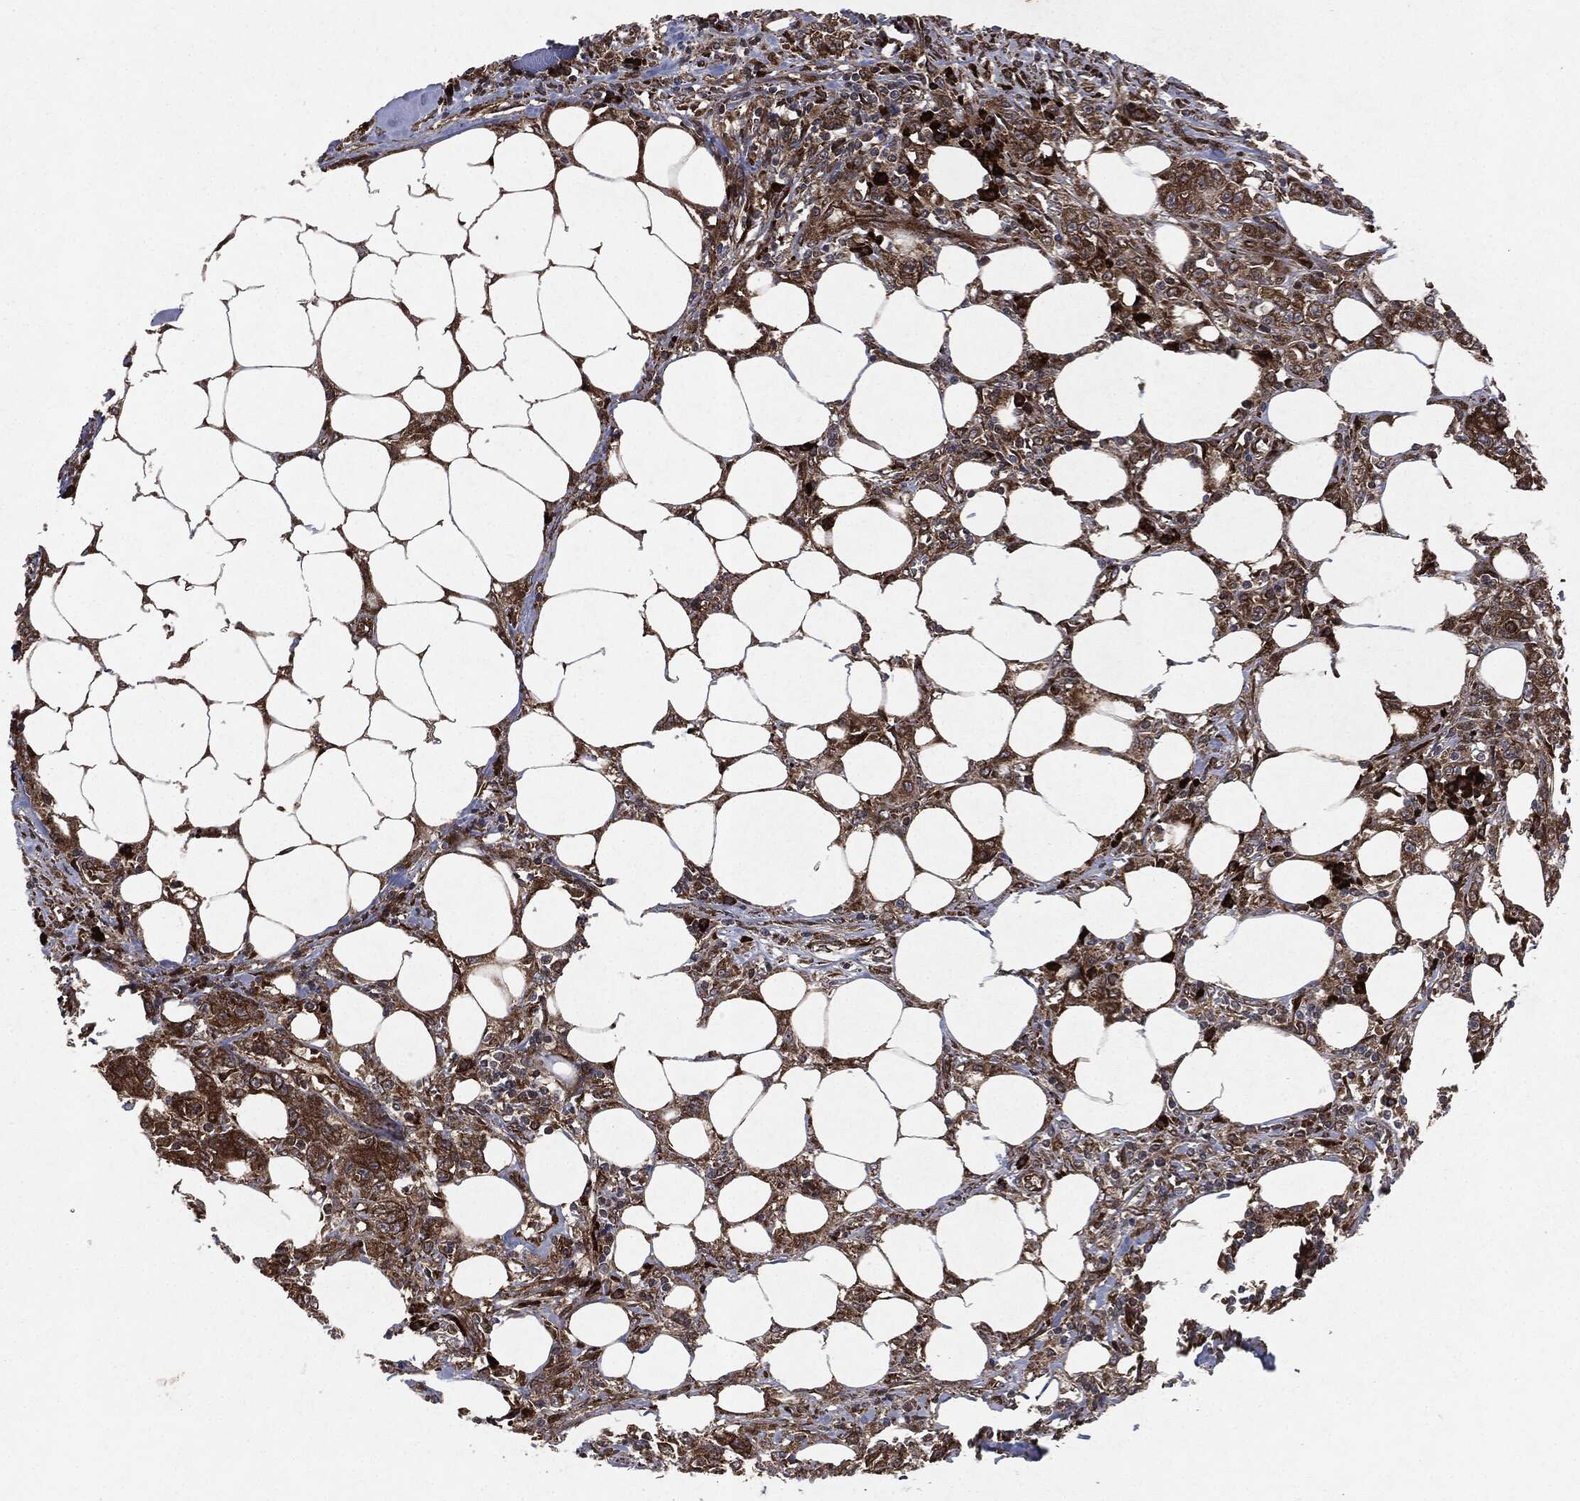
{"staining": {"intensity": "strong", "quantity": ">75%", "location": "cytoplasmic/membranous"}, "tissue": "colorectal cancer", "cell_type": "Tumor cells", "image_type": "cancer", "snomed": [{"axis": "morphology", "description": "Adenocarcinoma, NOS"}, {"axis": "topography", "description": "Colon"}], "caption": "DAB (3,3'-diaminobenzidine) immunohistochemical staining of human adenocarcinoma (colorectal) shows strong cytoplasmic/membranous protein positivity in approximately >75% of tumor cells.", "gene": "RAF1", "patient": {"sex": "female", "age": 48}}